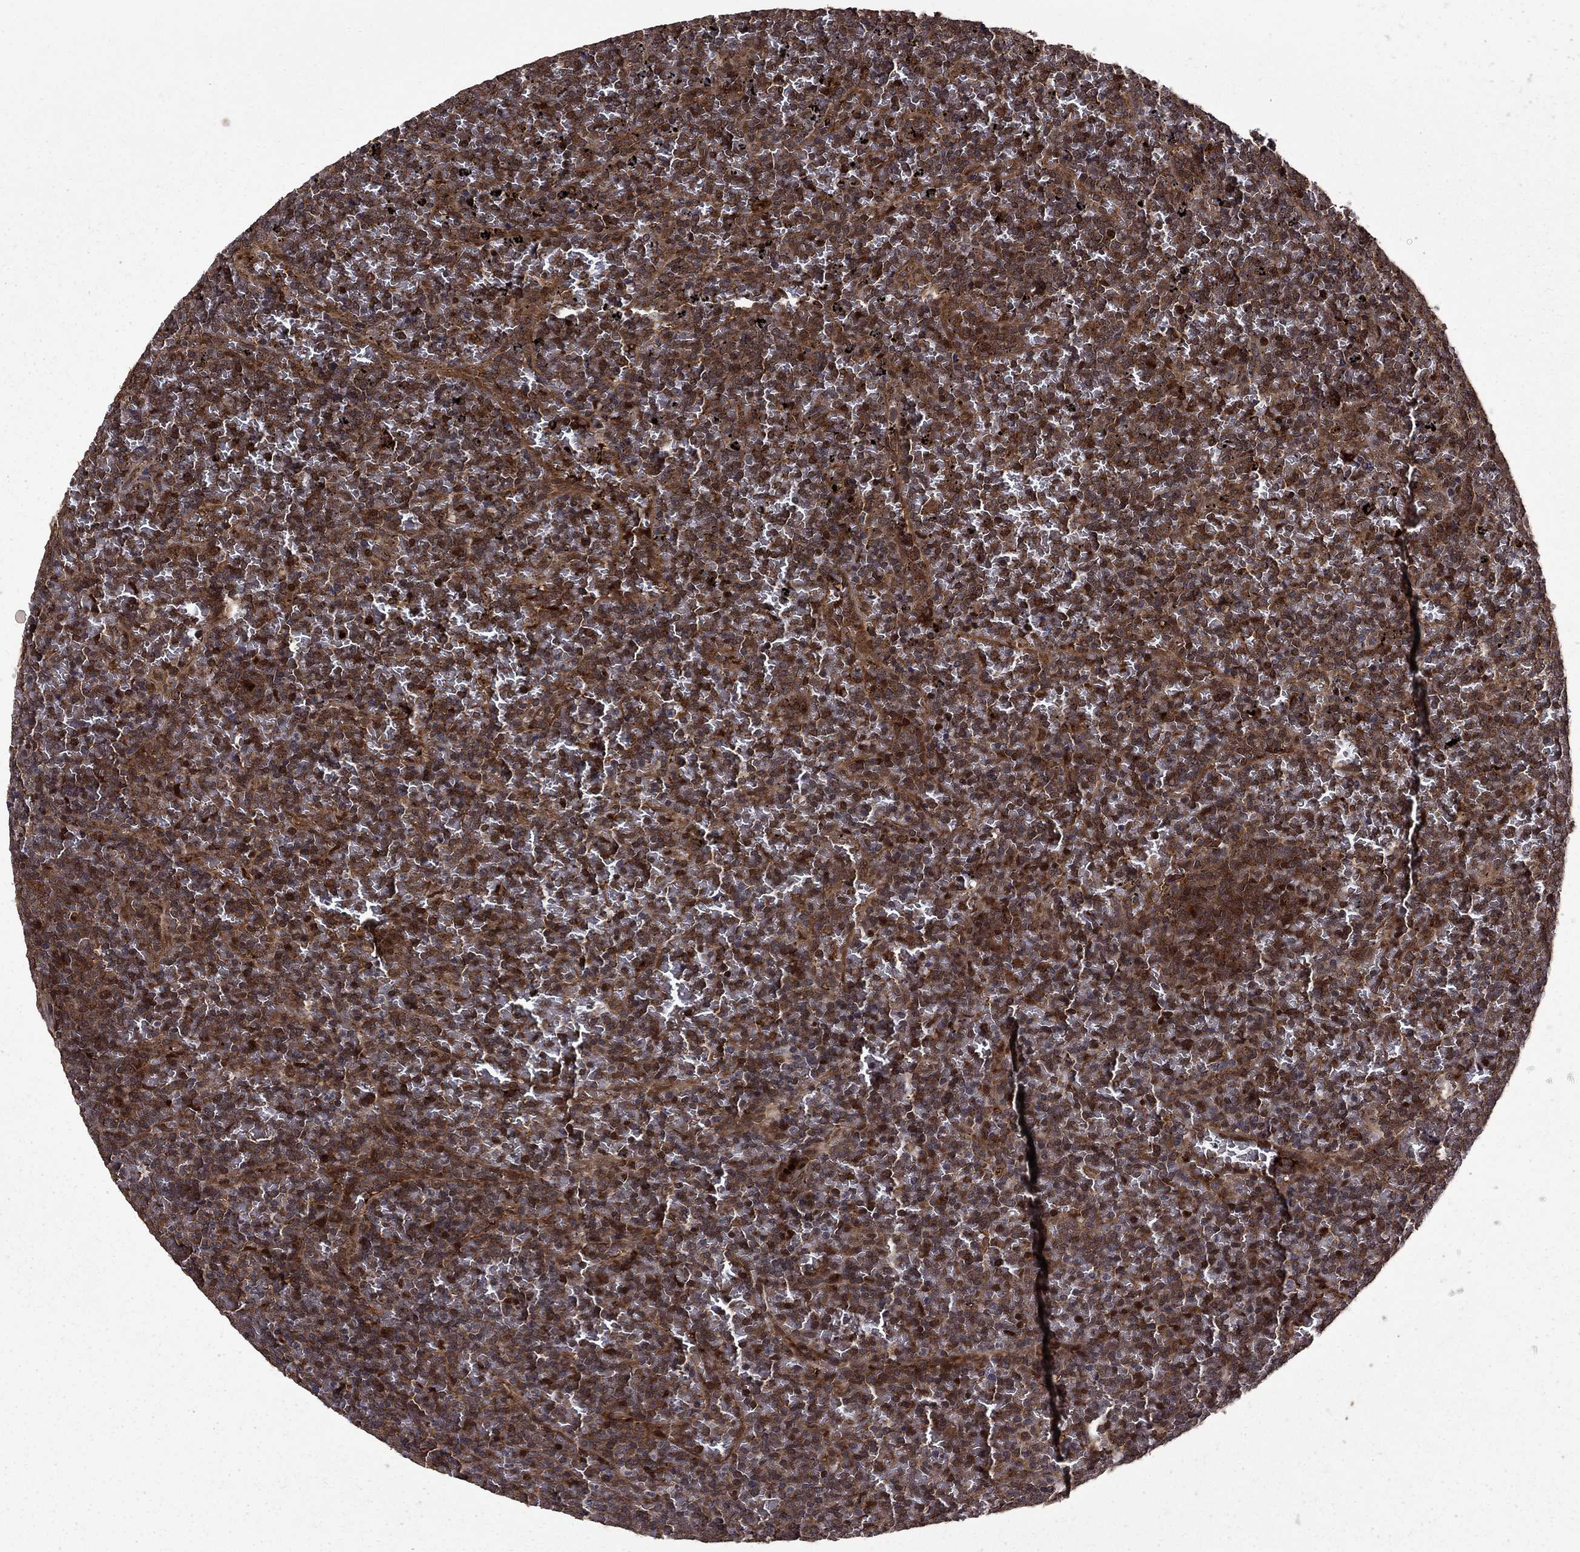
{"staining": {"intensity": "moderate", "quantity": "25%-75%", "location": "cytoplasmic/membranous,nuclear"}, "tissue": "lymphoma", "cell_type": "Tumor cells", "image_type": "cancer", "snomed": [{"axis": "morphology", "description": "Malignant lymphoma, non-Hodgkin's type, Low grade"}, {"axis": "topography", "description": "Spleen"}], "caption": "This histopathology image shows lymphoma stained with IHC to label a protein in brown. The cytoplasmic/membranous and nuclear of tumor cells show moderate positivity for the protein. Nuclei are counter-stained blue.", "gene": "APPBP2", "patient": {"sex": "female", "age": 77}}